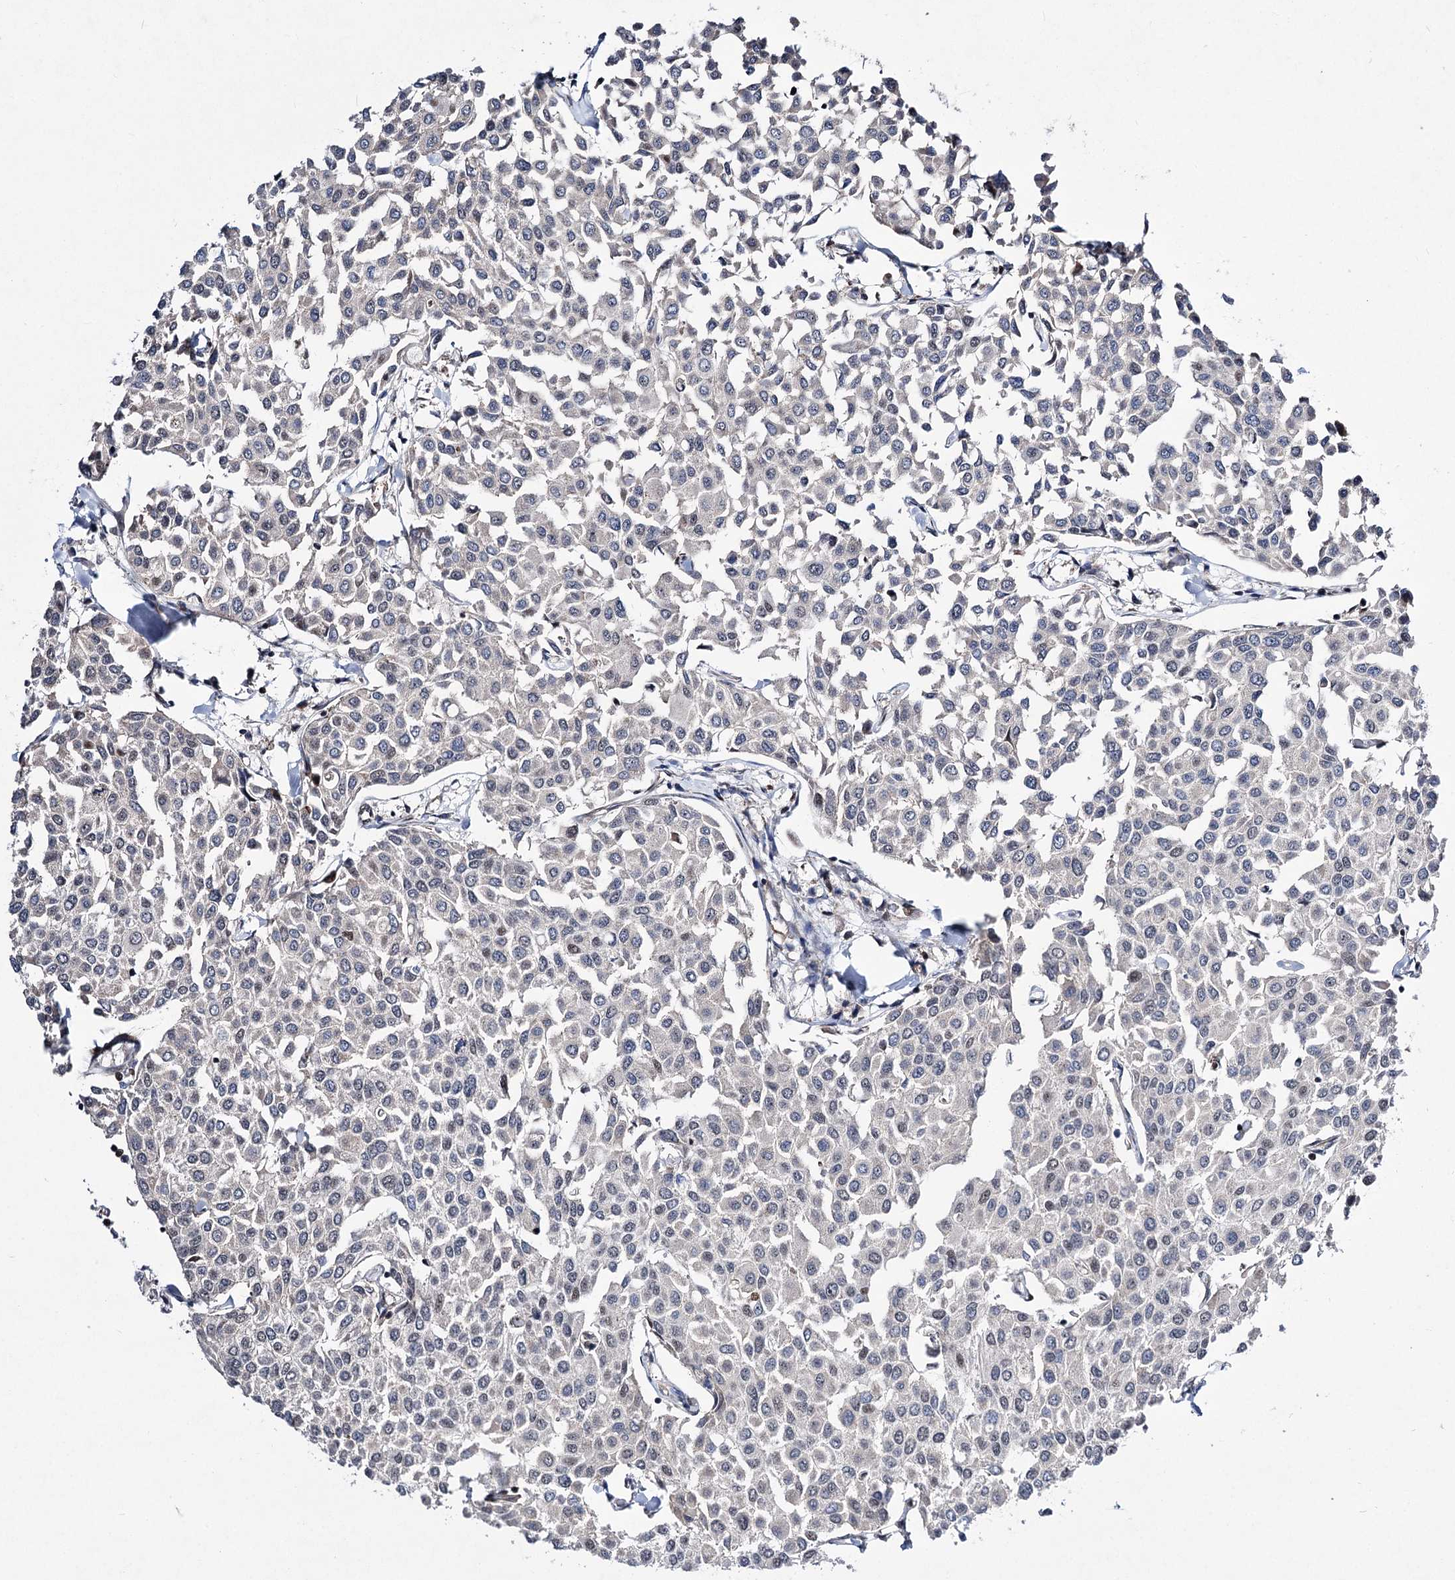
{"staining": {"intensity": "negative", "quantity": "none", "location": "none"}, "tissue": "breast cancer", "cell_type": "Tumor cells", "image_type": "cancer", "snomed": [{"axis": "morphology", "description": "Duct carcinoma"}, {"axis": "topography", "description": "Breast"}], "caption": "The immunohistochemistry micrograph has no significant staining in tumor cells of invasive ductal carcinoma (breast) tissue. The staining is performed using DAB (3,3'-diaminobenzidine) brown chromogen with nuclei counter-stained in using hematoxylin.", "gene": "CHMP7", "patient": {"sex": "female", "age": 55}}